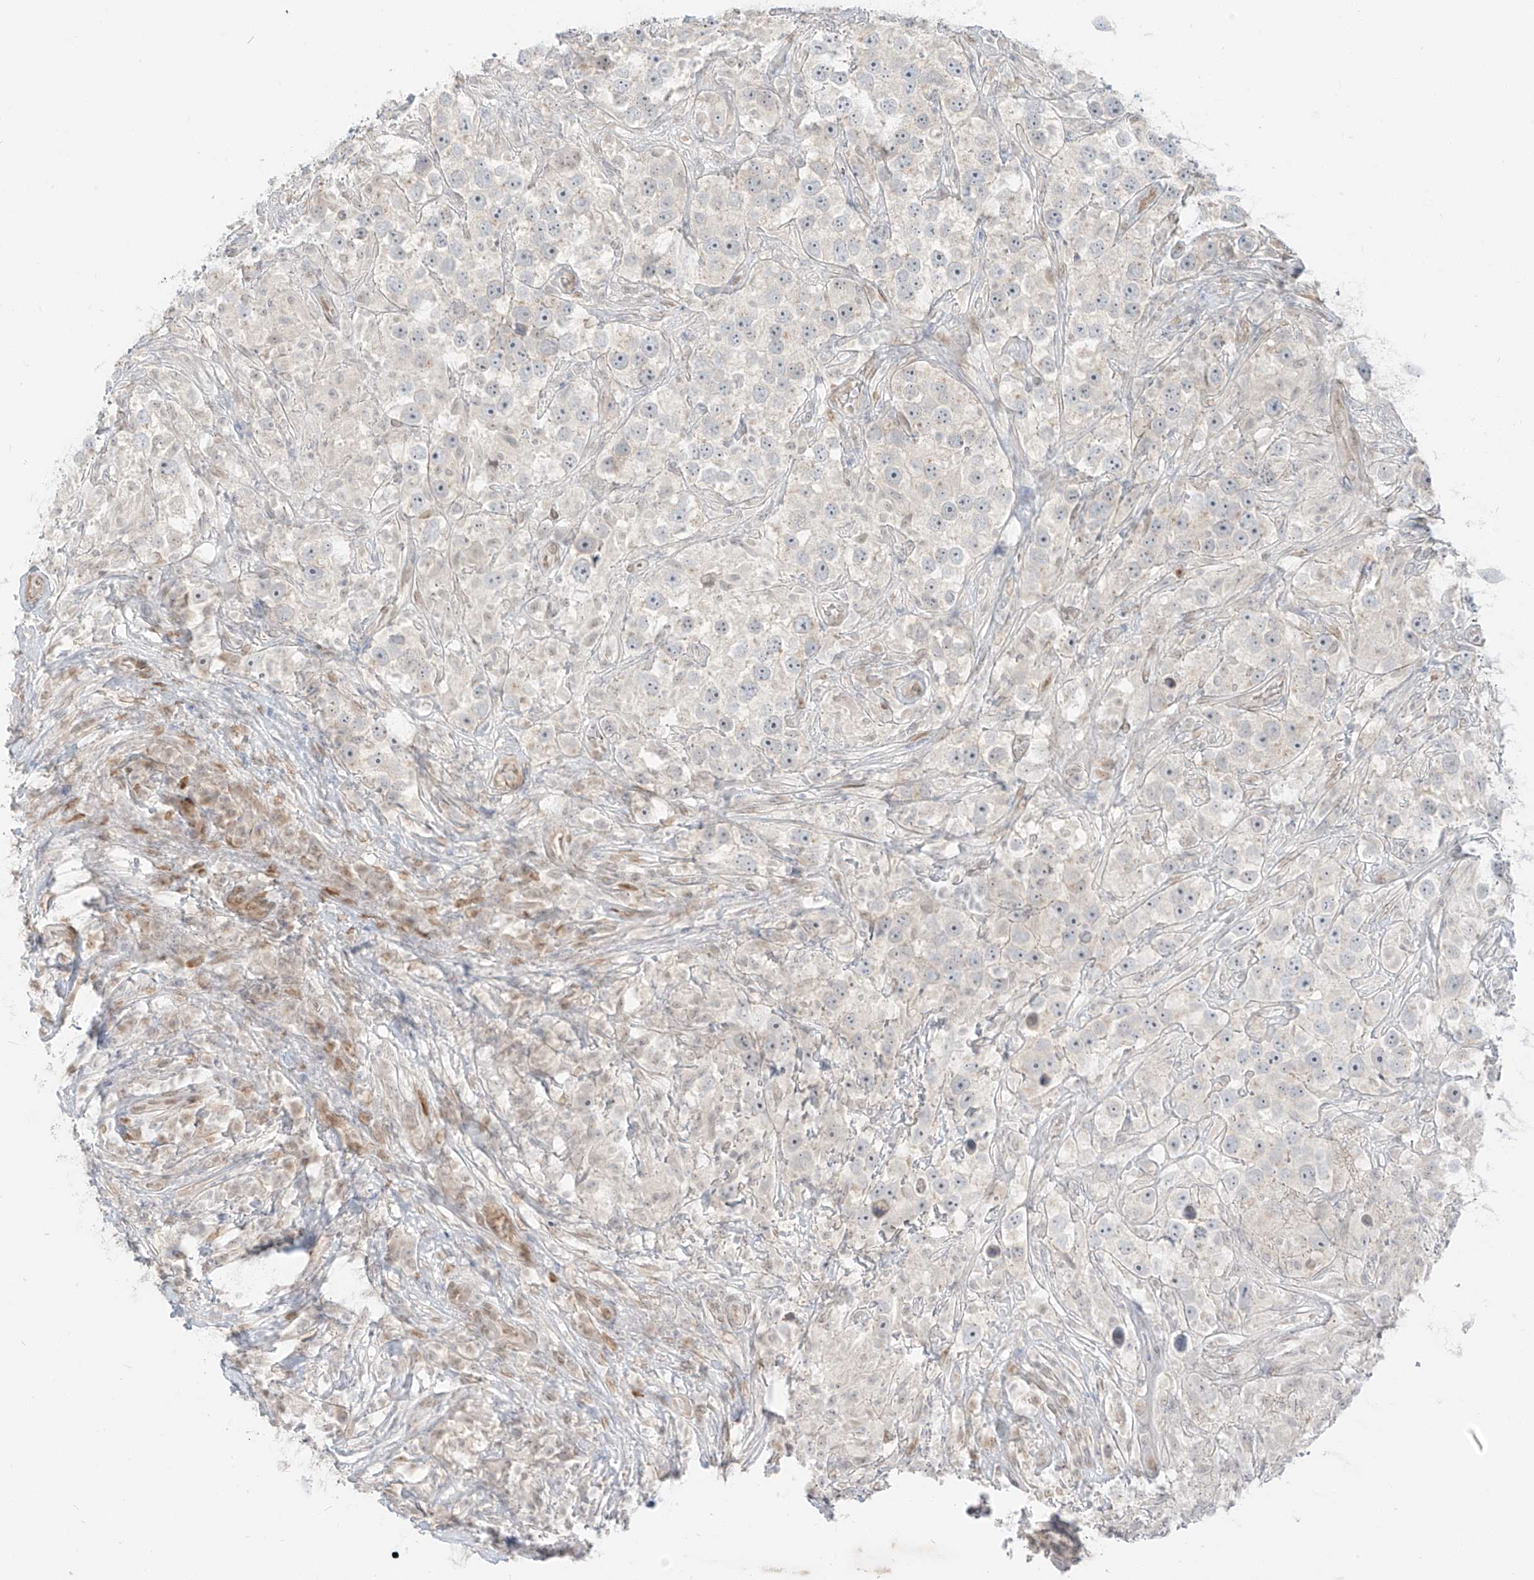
{"staining": {"intensity": "negative", "quantity": "none", "location": "none"}, "tissue": "testis cancer", "cell_type": "Tumor cells", "image_type": "cancer", "snomed": [{"axis": "morphology", "description": "Seminoma, NOS"}, {"axis": "topography", "description": "Testis"}], "caption": "Immunohistochemical staining of testis cancer (seminoma) displays no significant expression in tumor cells.", "gene": "ZNF774", "patient": {"sex": "male", "age": 49}}